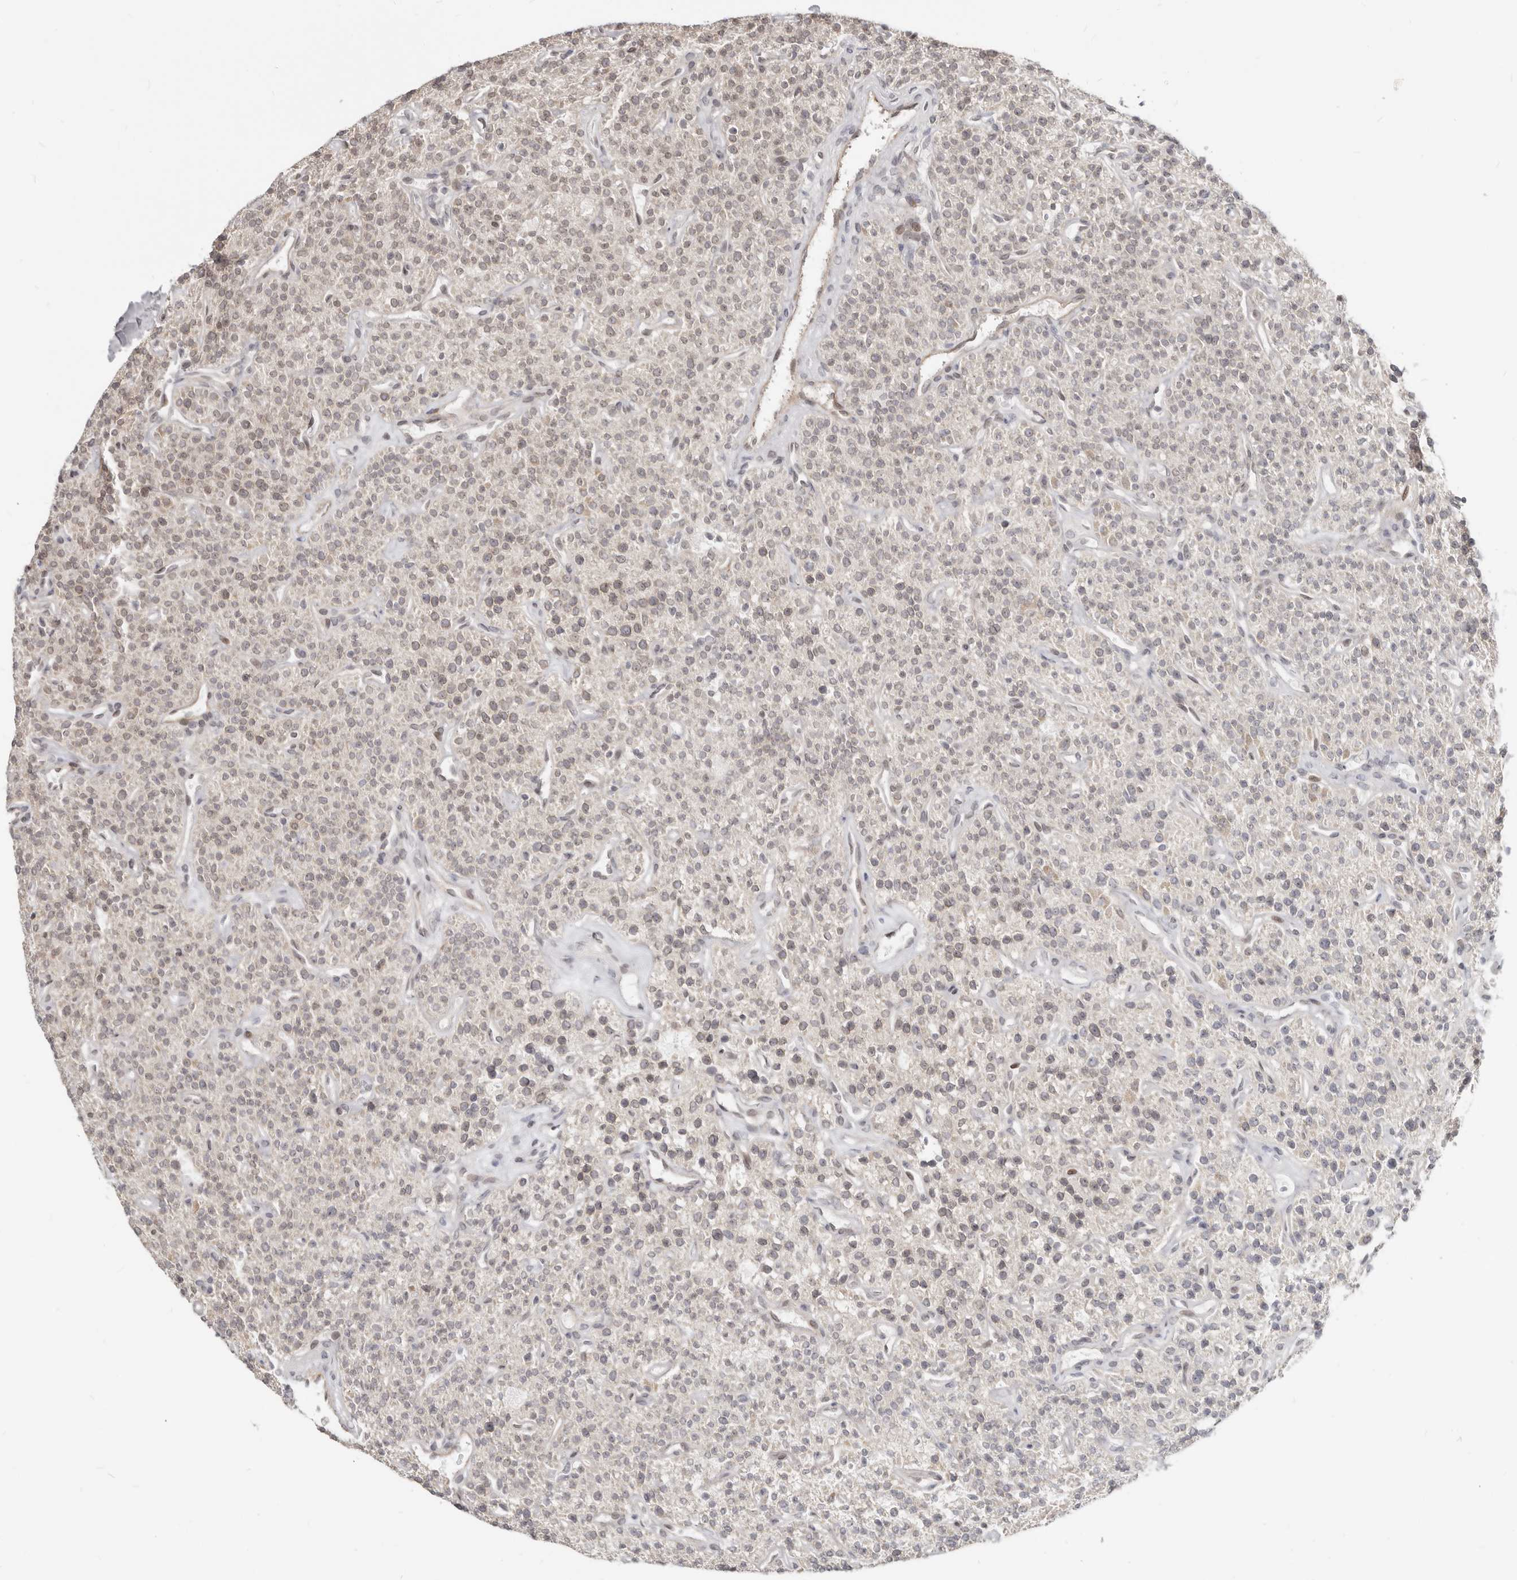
{"staining": {"intensity": "moderate", "quantity": "25%-75%", "location": "cytoplasmic/membranous,nuclear"}, "tissue": "parathyroid gland", "cell_type": "Glandular cells", "image_type": "normal", "snomed": [{"axis": "morphology", "description": "Normal tissue, NOS"}, {"axis": "topography", "description": "Parathyroid gland"}], "caption": "IHC of normal human parathyroid gland reveals medium levels of moderate cytoplasmic/membranous,nuclear staining in about 25%-75% of glandular cells.", "gene": "NUP153", "patient": {"sex": "male", "age": 46}}